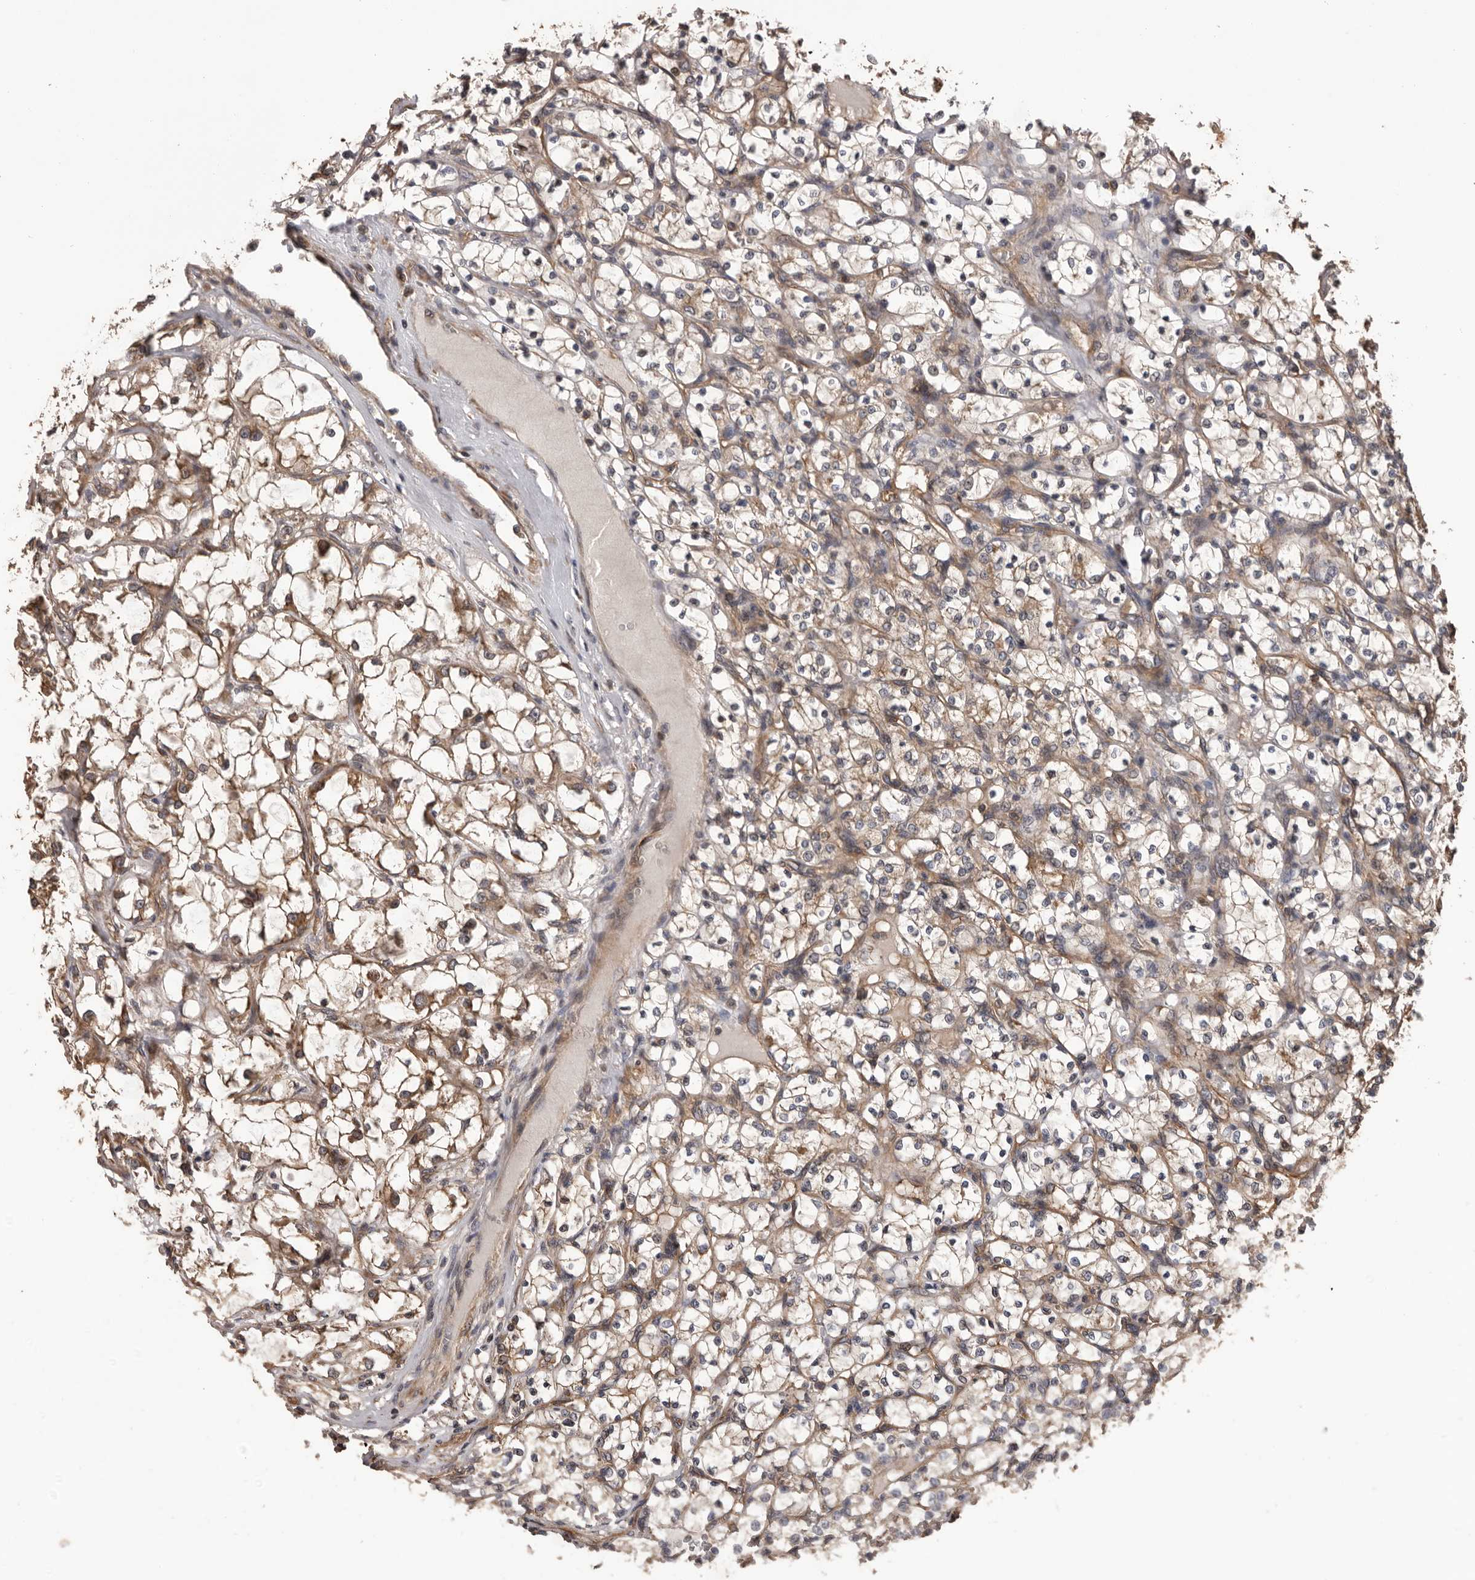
{"staining": {"intensity": "moderate", "quantity": ">75%", "location": "cytoplasmic/membranous"}, "tissue": "renal cancer", "cell_type": "Tumor cells", "image_type": "cancer", "snomed": [{"axis": "morphology", "description": "Adenocarcinoma, NOS"}, {"axis": "topography", "description": "Kidney"}], "caption": "Brown immunohistochemical staining in renal cancer exhibits moderate cytoplasmic/membranous expression in about >75% of tumor cells.", "gene": "ADAMTS2", "patient": {"sex": "female", "age": 69}}